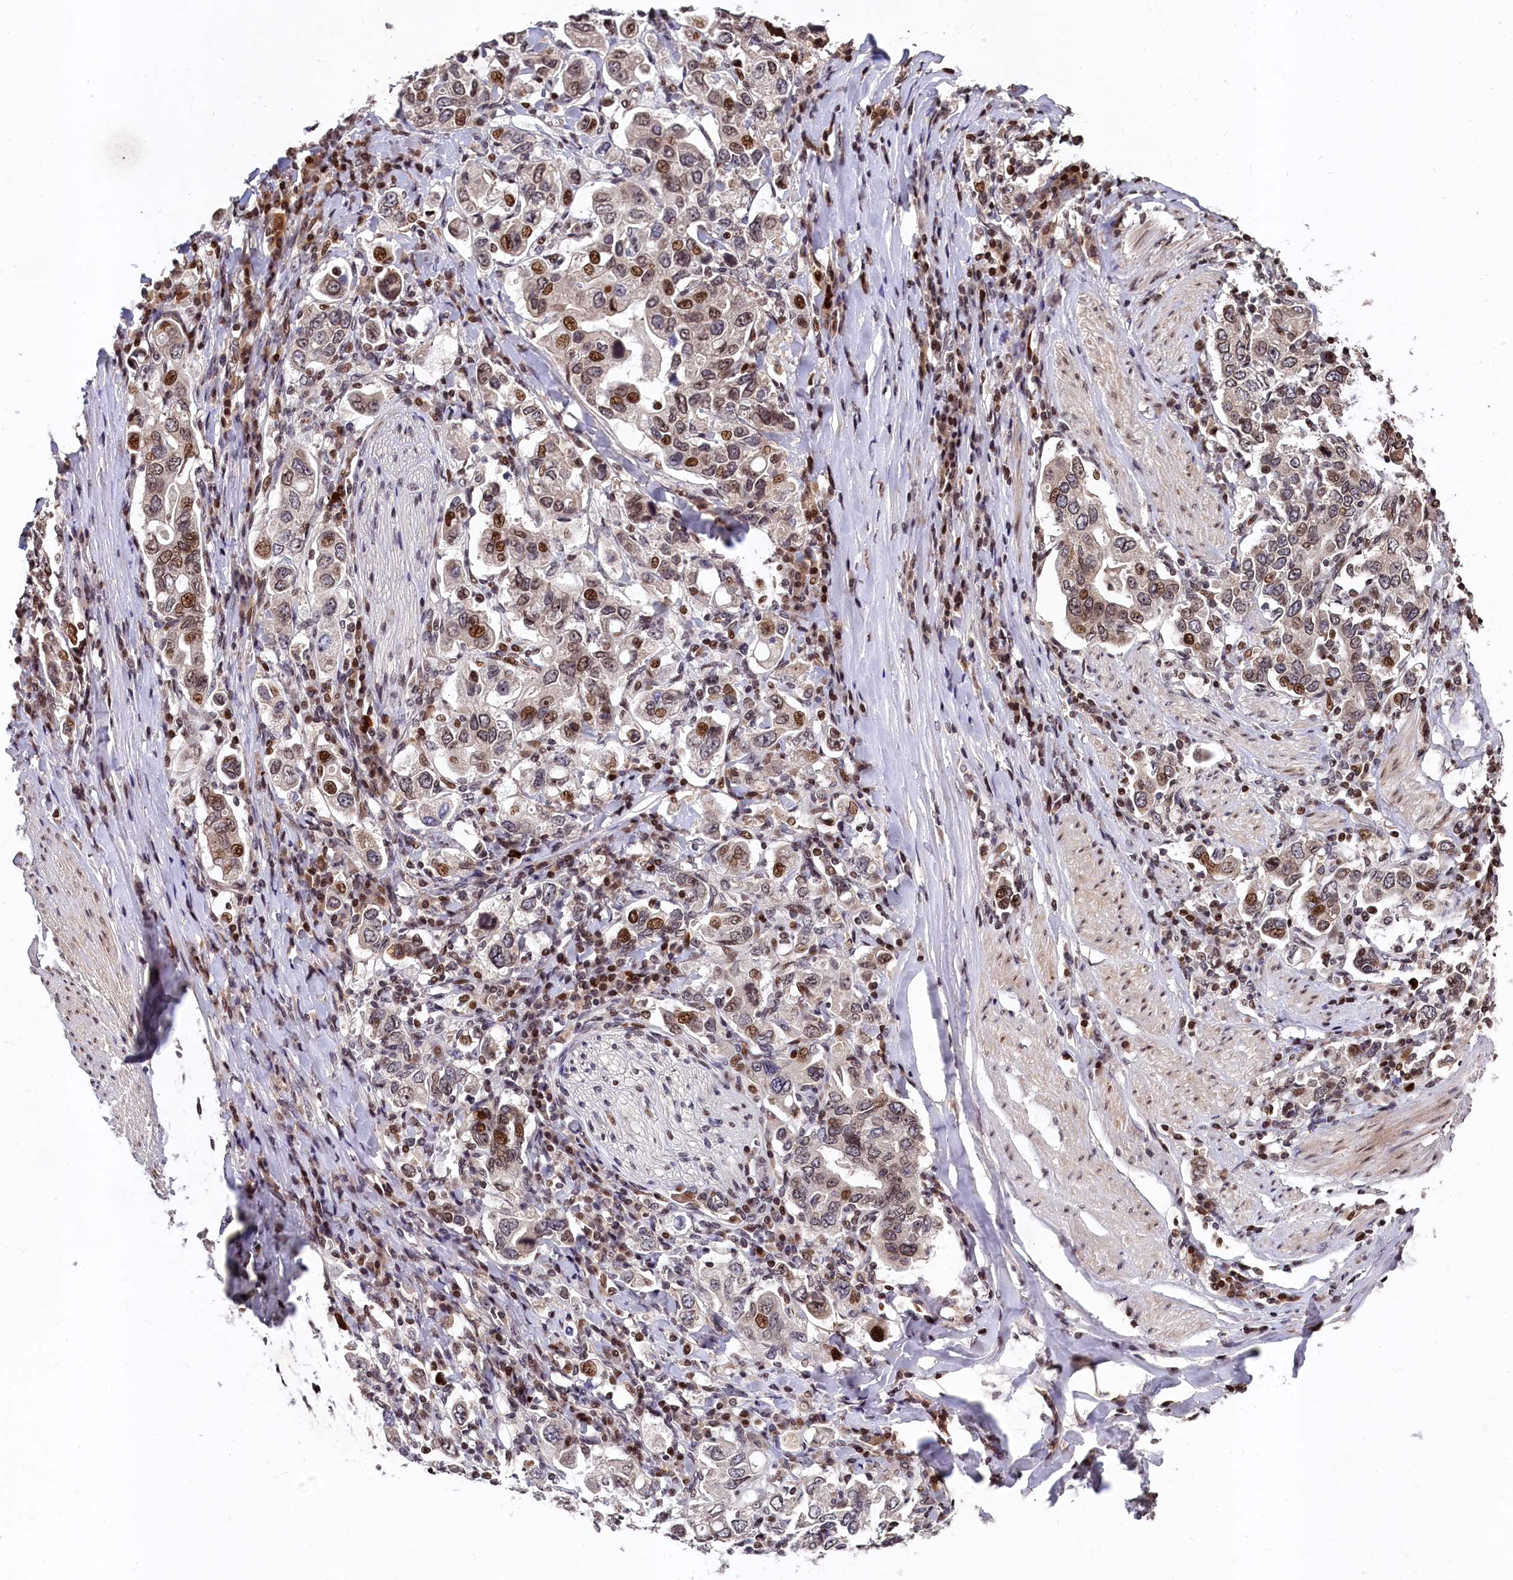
{"staining": {"intensity": "moderate", "quantity": "<25%", "location": "nuclear"}, "tissue": "stomach cancer", "cell_type": "Tumor cells", "image_type": "cancer", "snomed": [{"axis": "morphology", "description": "Adenocarcinoma, NOS"}, {"axis": "topography", "description": "Stomach, upper"}], "caption": "Protein analysis of stomach cancer tissue exhibits moderate nuclear staining in approximately <25% of tumor cells. (brown staining indicates protein expression, while blue staining denotes nuclei).", "gene": "FAM217B", "patient": {"sex": "male", "age": 62}}